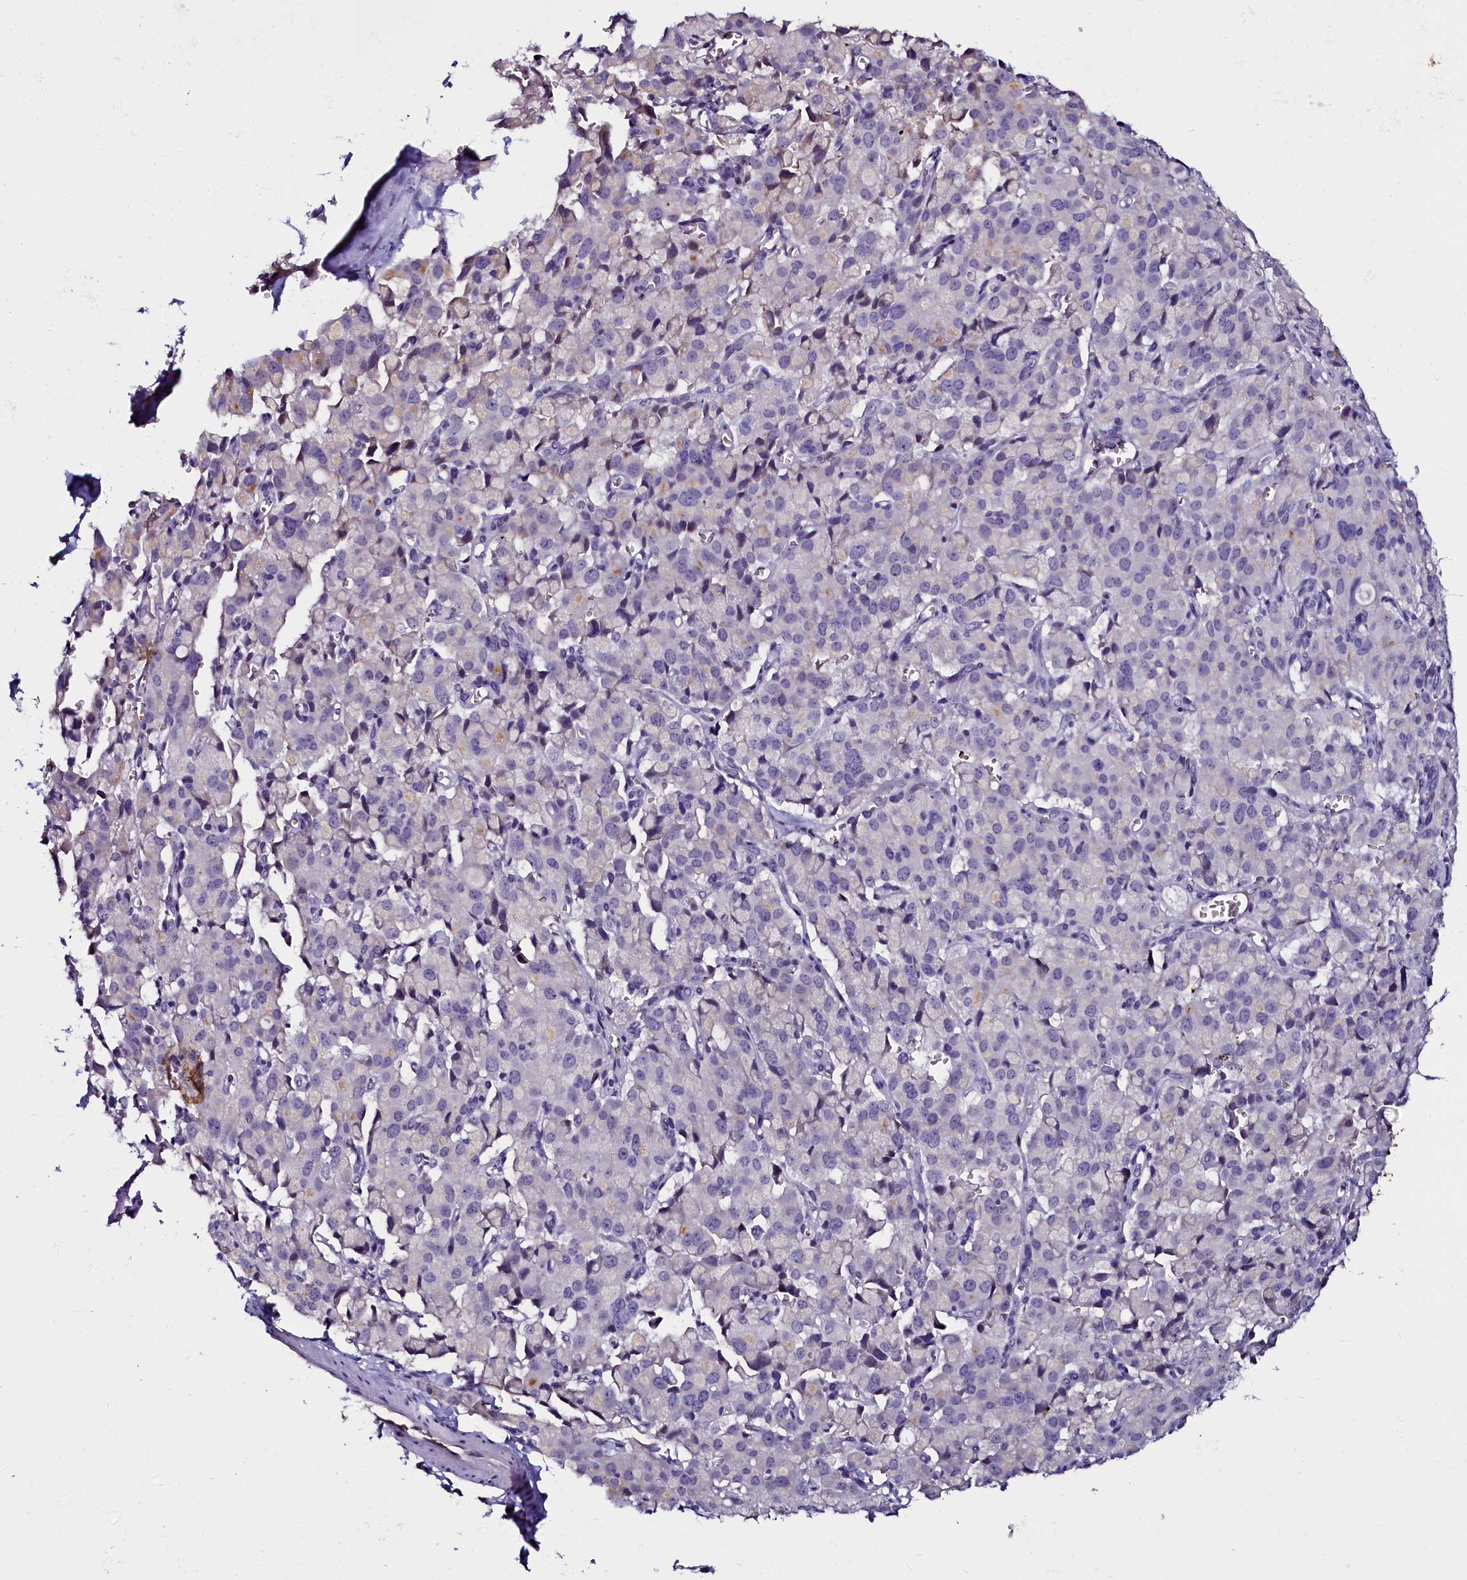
{"staining": {"intensity": "negative", "quantity": "none", "location": "none"}, "tissue": "pancreatic cancer", "cell_type": "Tumor cells", "image_type": "cancer", "snomed": [{"axis": "morphology", "description": "Adenocarcinoma, NOS"}, {"axis": "topography", "description": "Pancreas"}], "caption": "Immunohistochemistry (IHC) of pancreatic cancer displays no staining in tumor cells.", "gene": "CTDSPL2", "patient": {"sex": "male", "age": 65}}